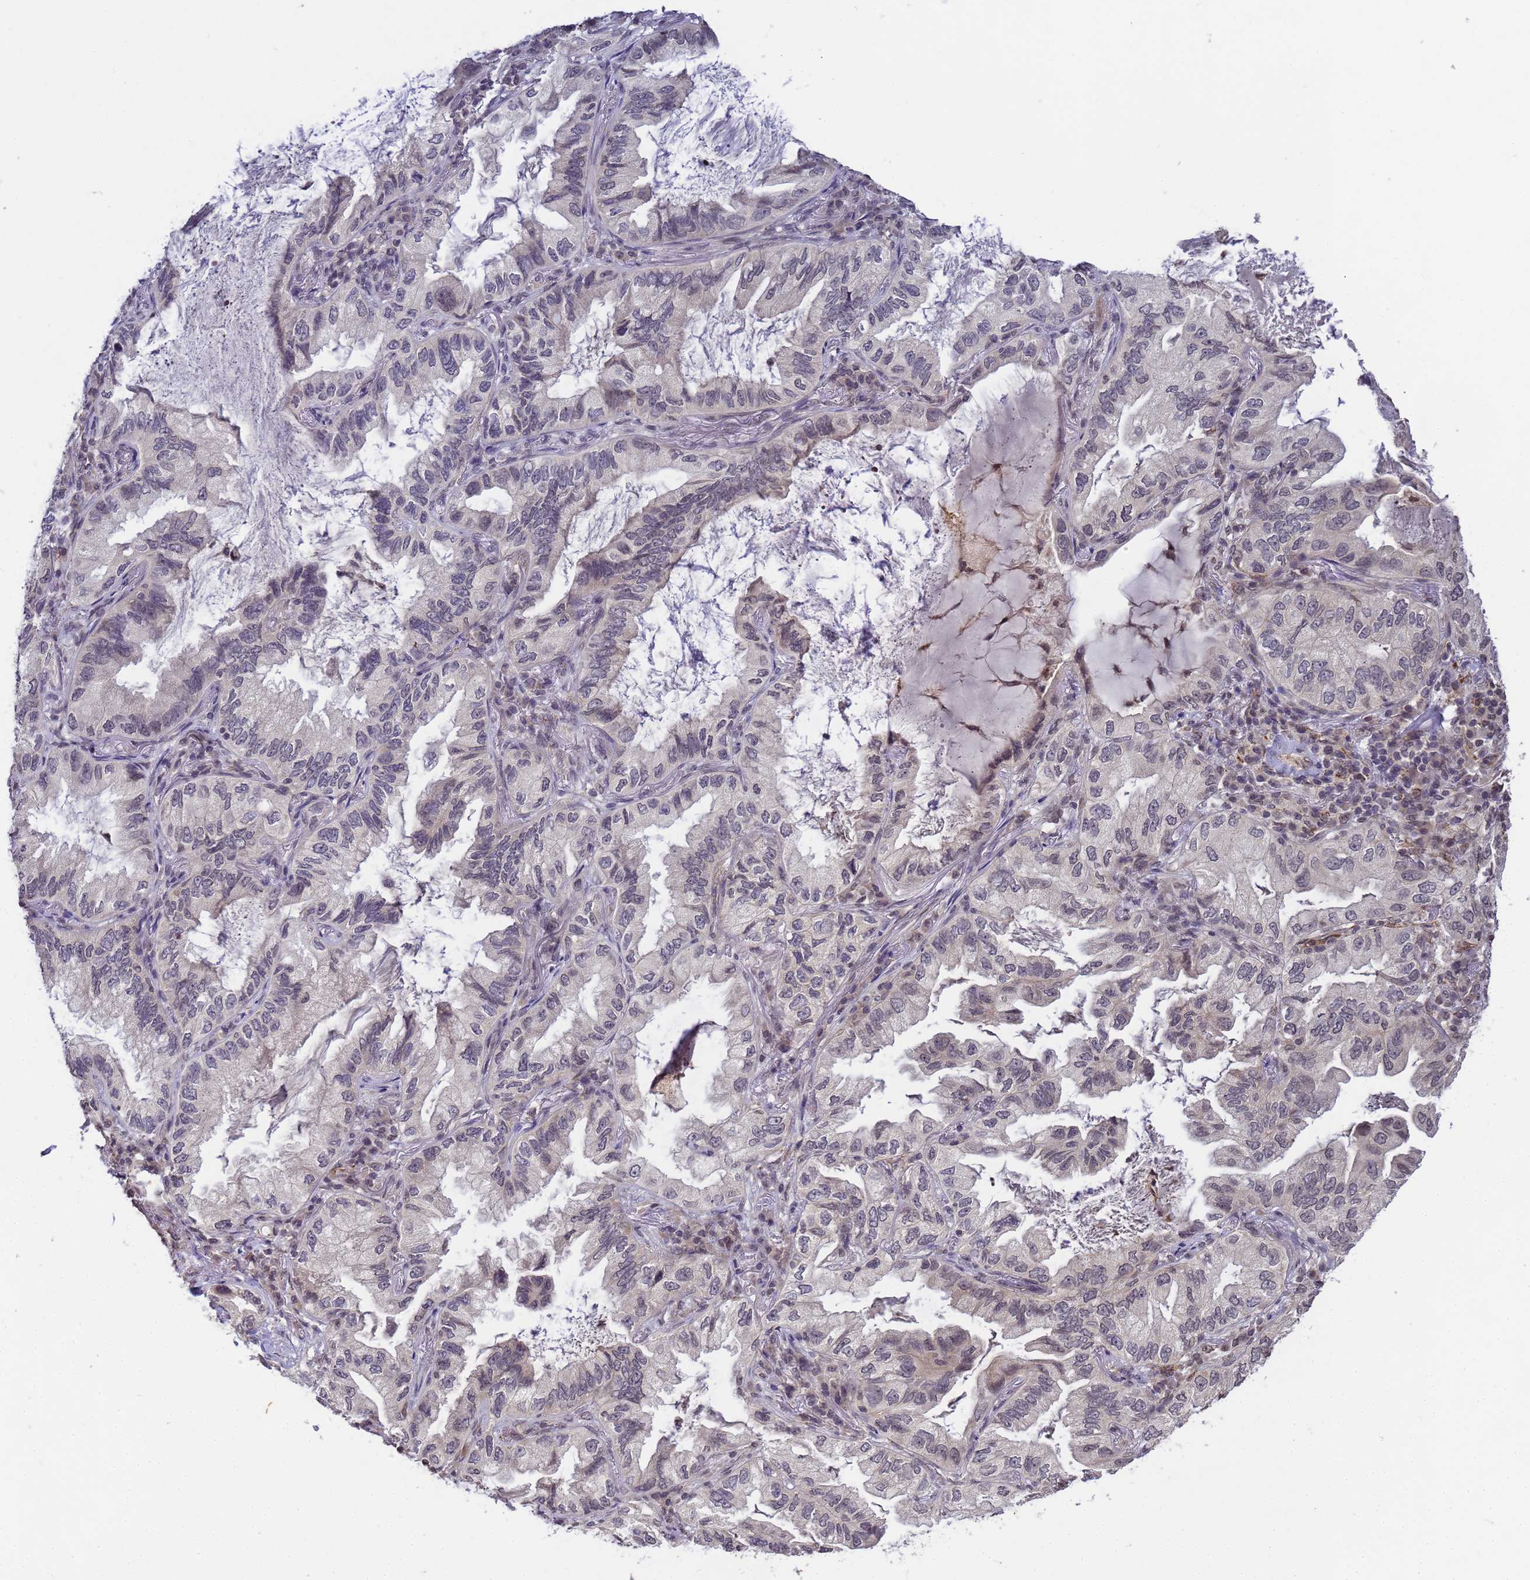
{"staining": {"intensity": "negative", "quantity": "none", "location": "none"}, "tissue": "lung cancer", "cell_type": "Tumor cells", "image_type": "cancer", "snomed": [{"axis": "morphology", "description": "Adenocarcinoma, NOS"}, {"axis": "topography", "description": "Lung"}], "caption": "Immunohistochemistry photomicrograph of human lung adenocarcinoma stained for a protein (brown), which shows no staining in tumor cells.", "gene": "MYL7", "patient": {"sex": "female", "age": 69}}